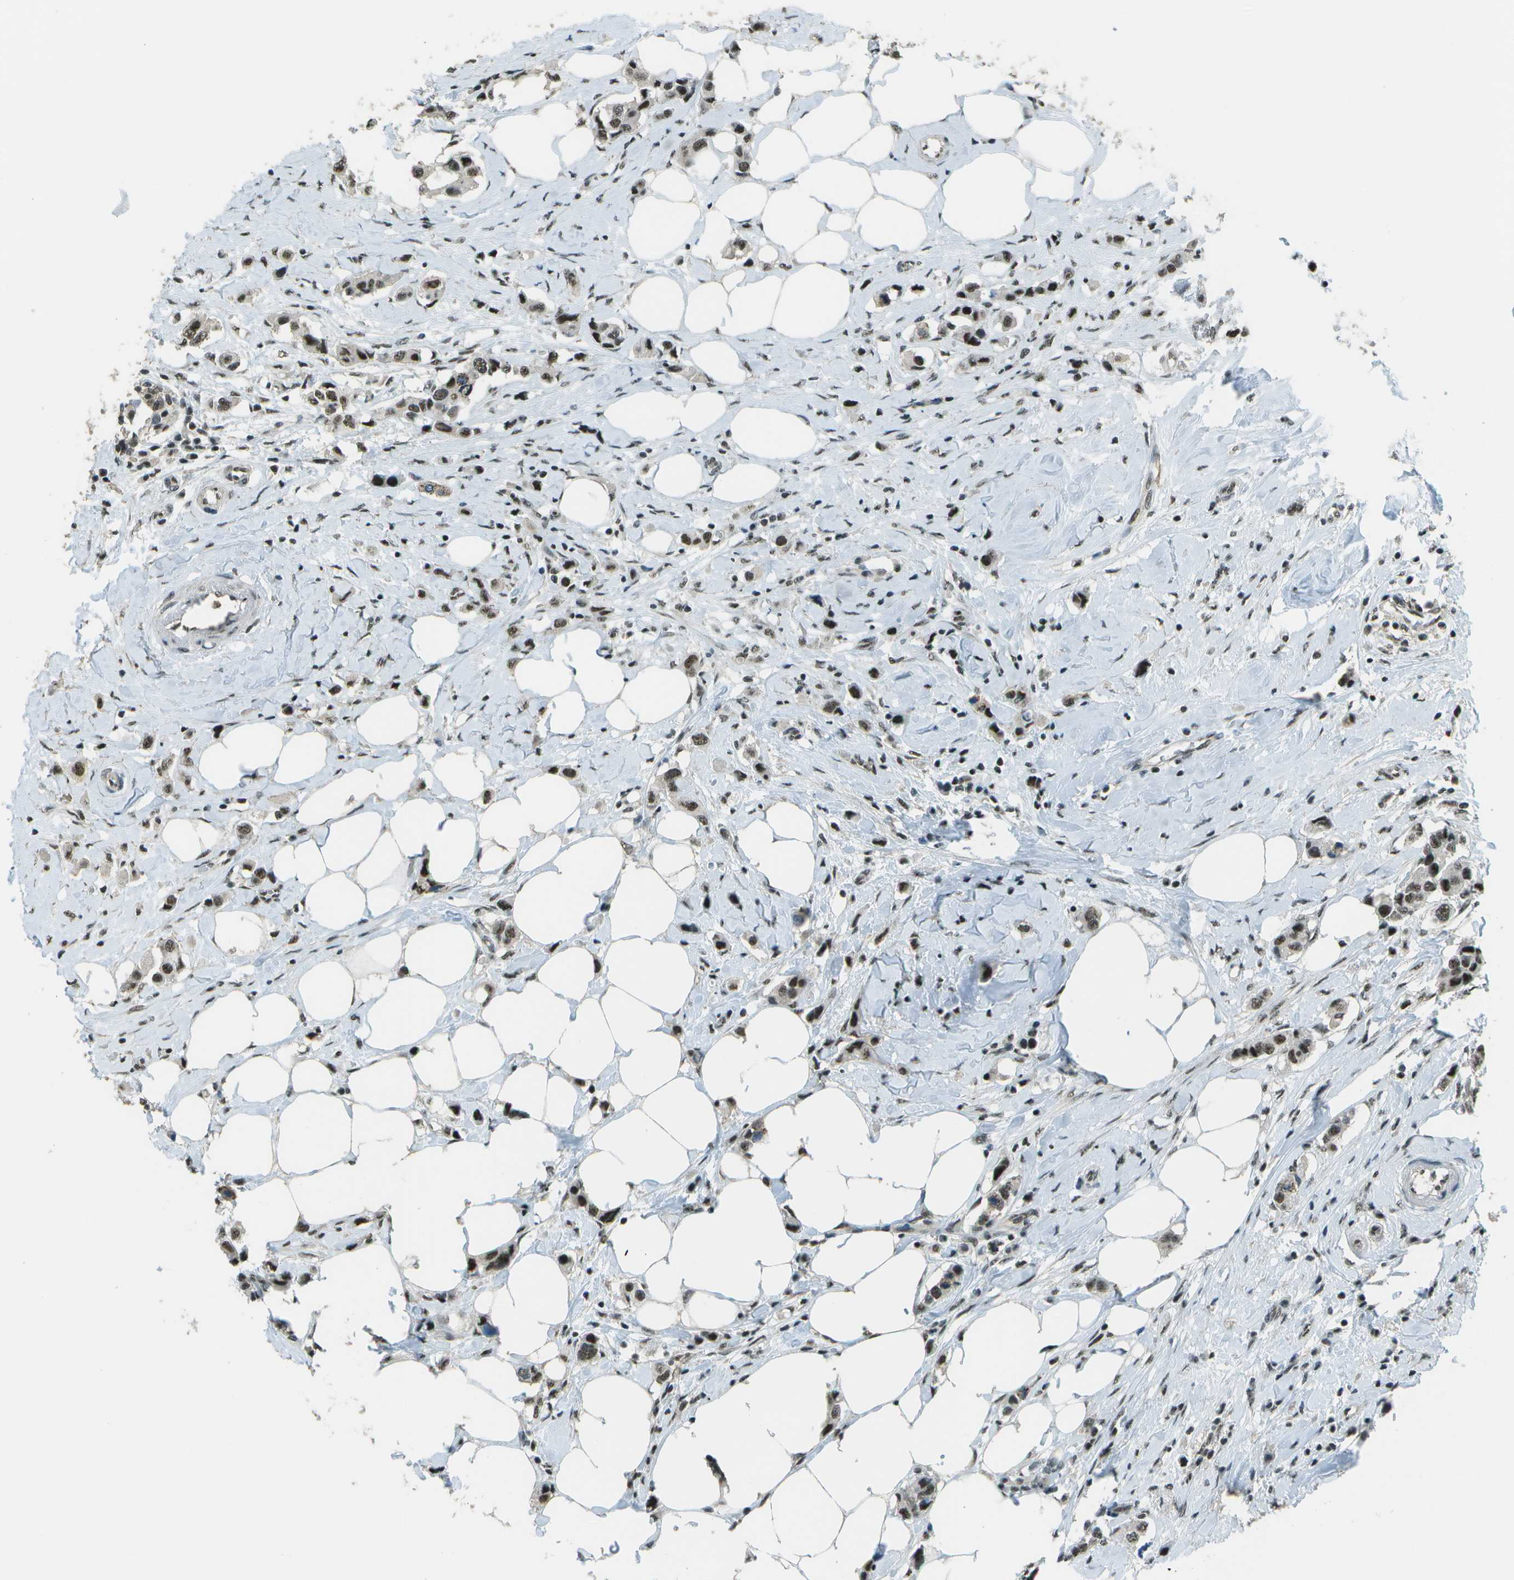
{"staining": {"intensity": "moderate", "quantity": ">75%", "location": "nuclear"}, "tissue": "breast cancer", "cell_type": "Tumor cells", "image_type": "cancer", "snomed": [{"axis": "morphology", "description": "Normal tissue, NOS"}, {"axis": "morphology", "description": "Duct carcinoma"}, {"axis": "topography", "description": "Breast"}], "caption": "High-magnification brightfield microscopy of breast cancer (infiltrating ductal carcinoma) stained with DAB (brown) and counterstained with hematoxylin (blue). tumor cells exhibit moderate nuclear staining is seen in approximately>75% of cells.", "gene": "DEPDC1", "patient": {"sex": "female", "age": 50}}